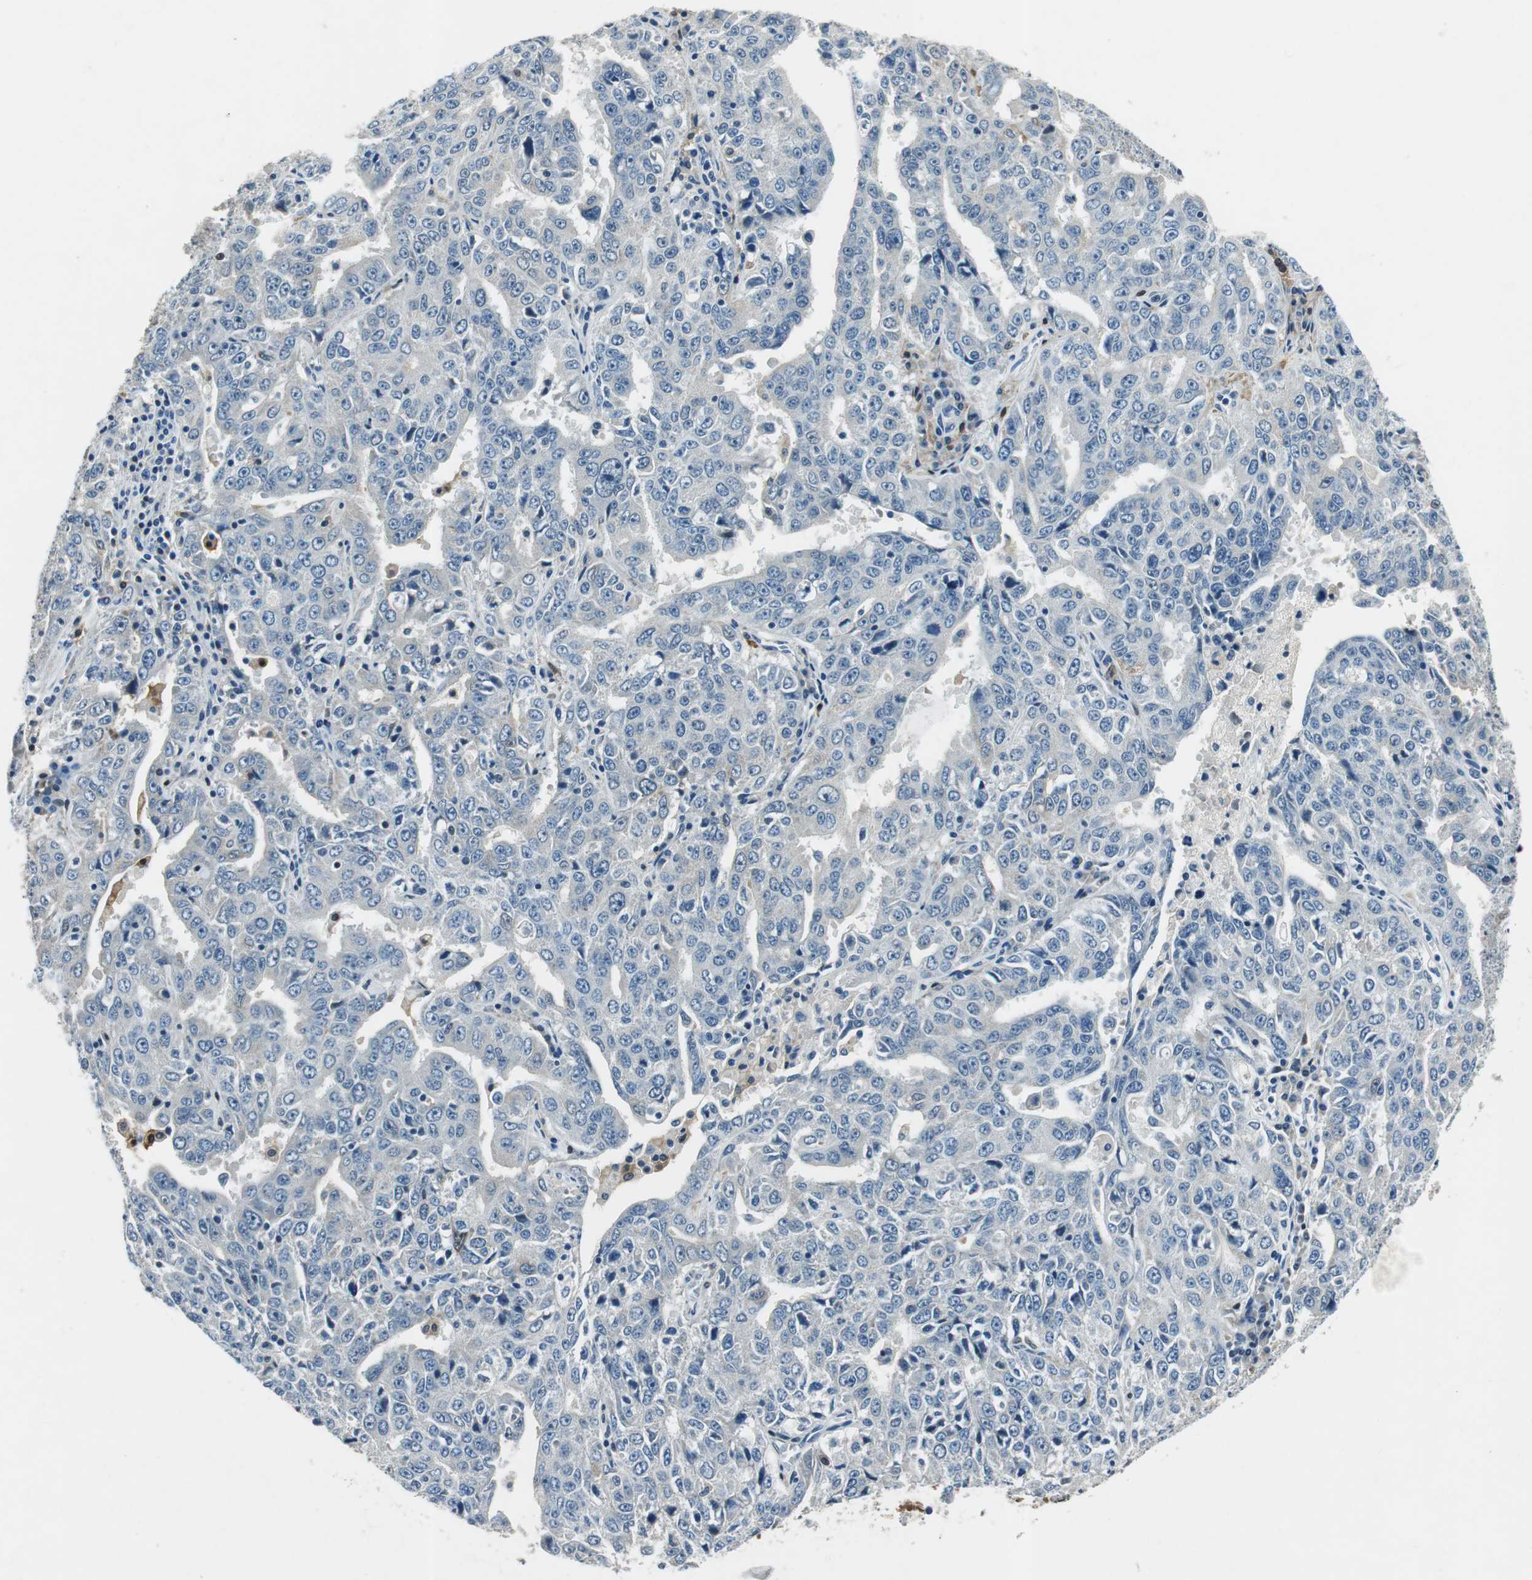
{"staining": {"intensity": "negative", "quantity": "none", "location": "none"}, "tissue": "ovarian cancer", "cell_type": "Tumor cells", "image_type": "cancer", "snomed": [{"axis": "morphology", "description": "Carcinoma, endometroid"}, {"axis": "topography", "description": "Ovary"}], "caption": "Immunohistochemistry (IHC) of endometroid carcinoma (ovarian) exhibits no expression in tumor cells.", "gene": "ME1", "patient": {"sex": "female", "age": 62}}